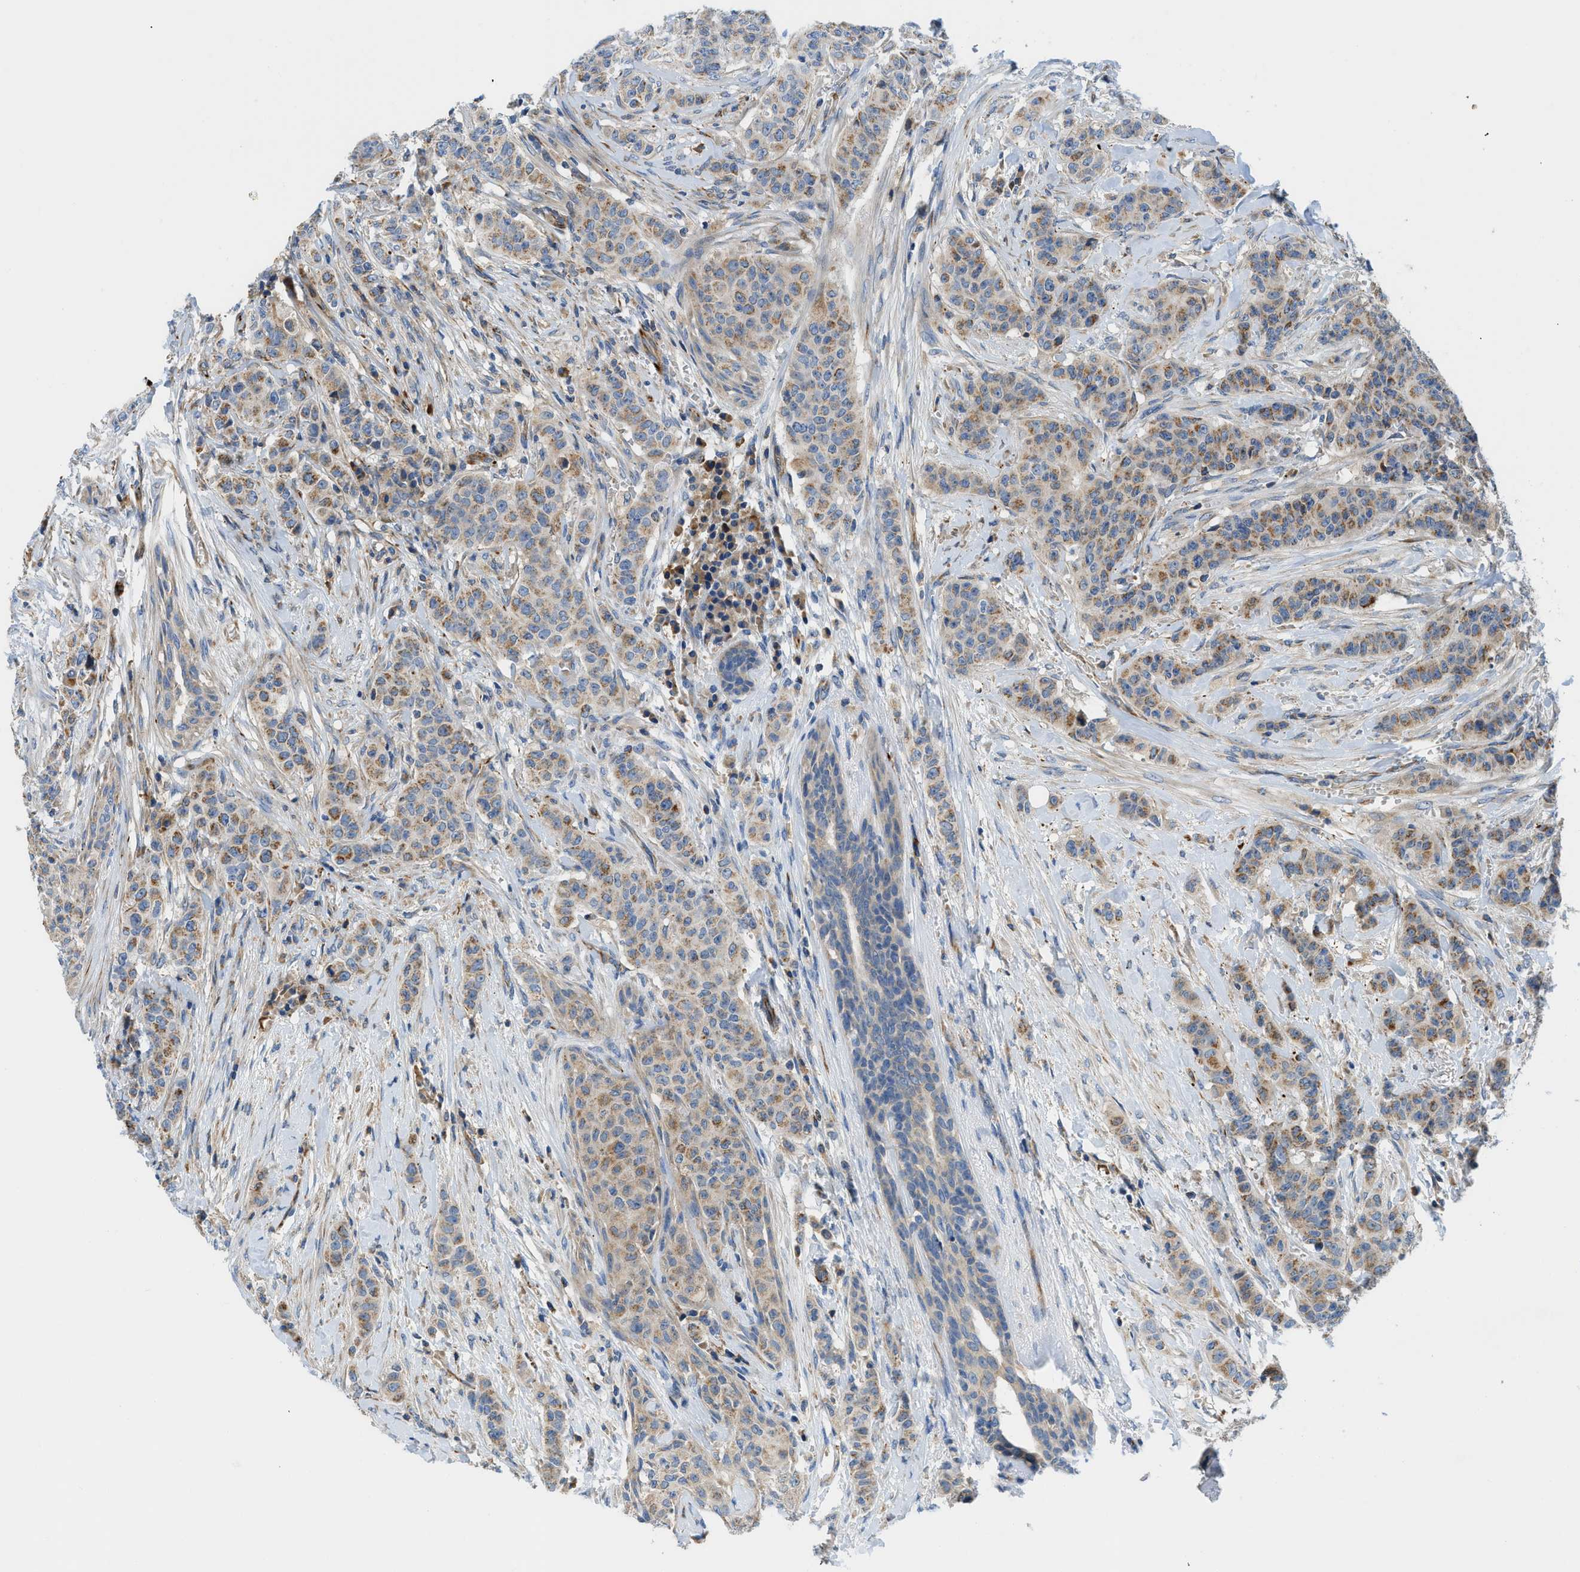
{"staining": {"intensity": "weak", "quantity": ">75%", "location": "cytoplasmic/membranous"}, "tissue": "breast cancer", "cell_type": "Tumor cells", "image_type": "cancer", "snomed": [{"axis": "morphology", "description": "Normal tissue, NOS"}, {"axis": "morphology", "description": "Duct carcinoma"}, {"axis": "topography", "description": "Breast"}], "caption": "Human breast cancer (invasive ductal carcinoma) stained with a brown dye demonstrates weak cytoplasmic/membranous positive positivity in about >75% of tumor cells.", "gene": "ZNF831", "patient": {"sex": "female", "age": 40}}